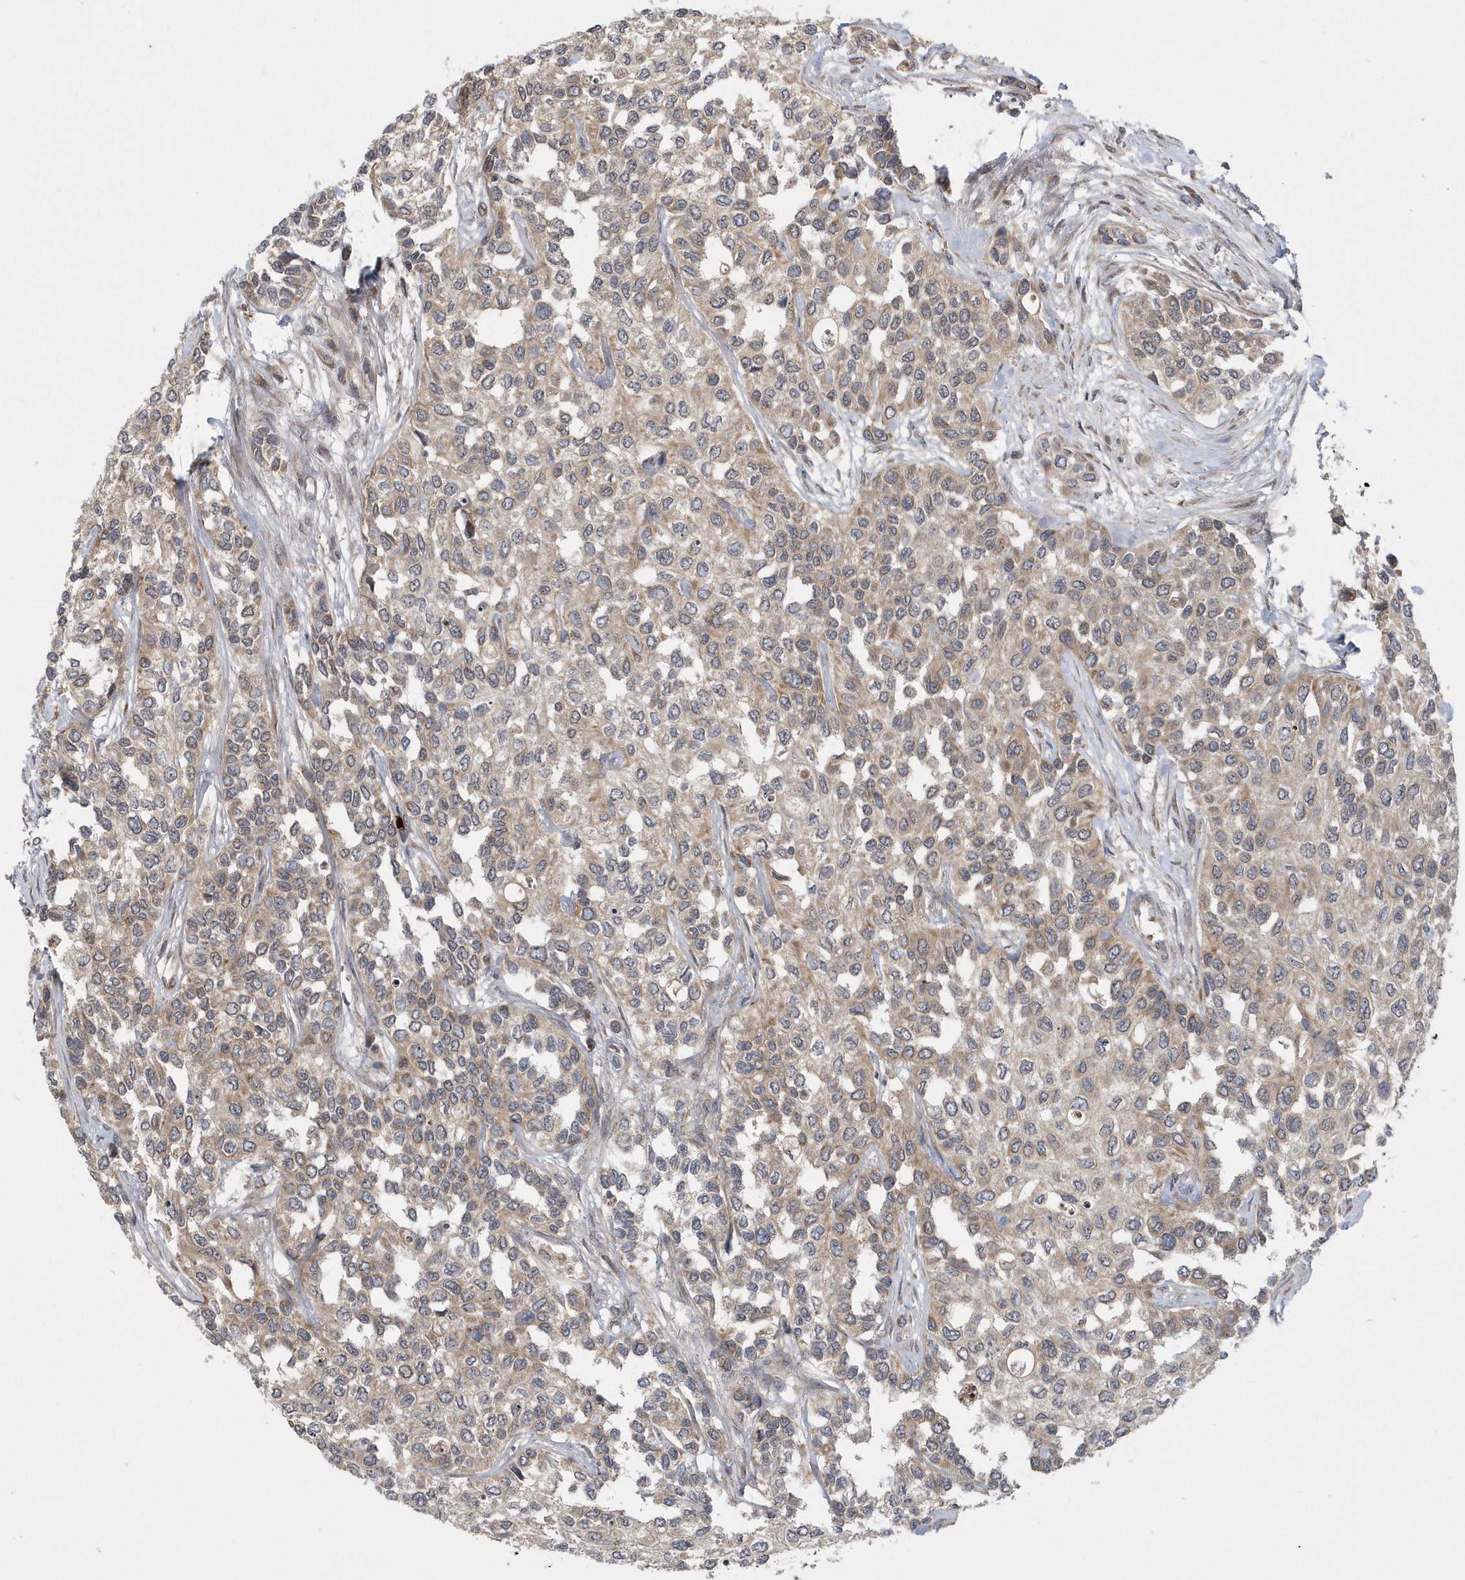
{"staining": {"intensity": "weak", "quantity": ">75%", "location": "cytoplasmic/membranous"}, "tissue": "urothelial cancer", "cell_type": "Tumor cells", "image_type": "cancer", "snomed": [{"axis": "morphology", "description": "Normal tissue, NOS"}, {"axis": "morphology", "description": "Urothelial carcinoma, High grade"}, {"axis": "topography", "description": "Vascular tissue"}, {"axis": "topography", "description": "Urinary bladder"}], "caption": "Immunohistochemical staining of urothelial cancer exhibits weak cytoplasmic/membranous protein staining in approximately >75% of tumor cells.", "gene": "HMGCS1", "patient": {"sex": "female", "age": 56}}